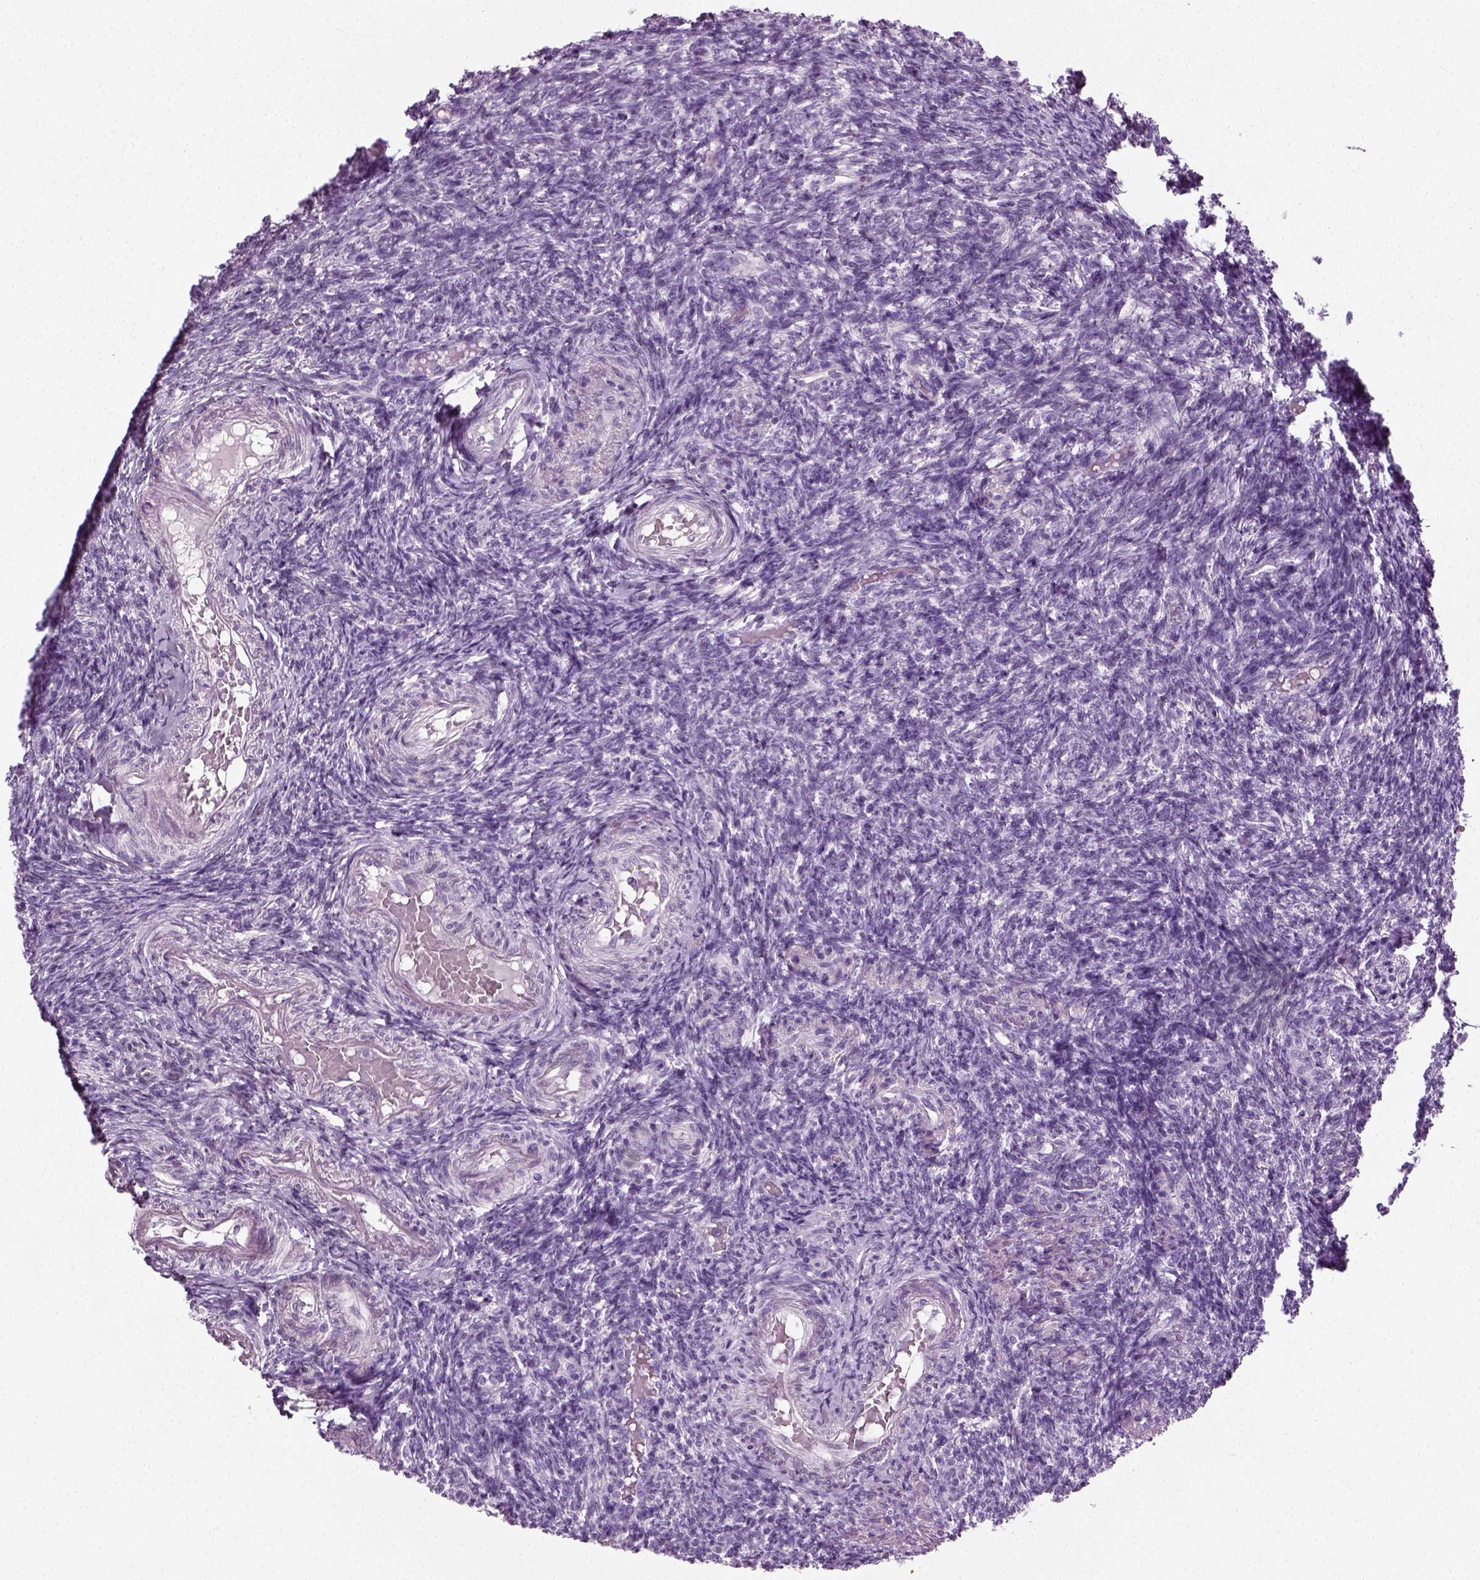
{"staining": {"intensity": "negative", "quantity": "none", "location": "none"}, "tissue": "ovary", "cell_type": "Follicle cells", "image_type": "normal", "snomed": [{"axis": "morphology", "description": "Normal tissue, NOS"}, {"axis": "topography", "description": "Ovary"}], "caption": "This is an immunohistochemistry histopathology image of normal ovary. There is no expression in follicle cells.", "gene": "SPATA31E1", "patient": {"sex": "female", "age": 39}}